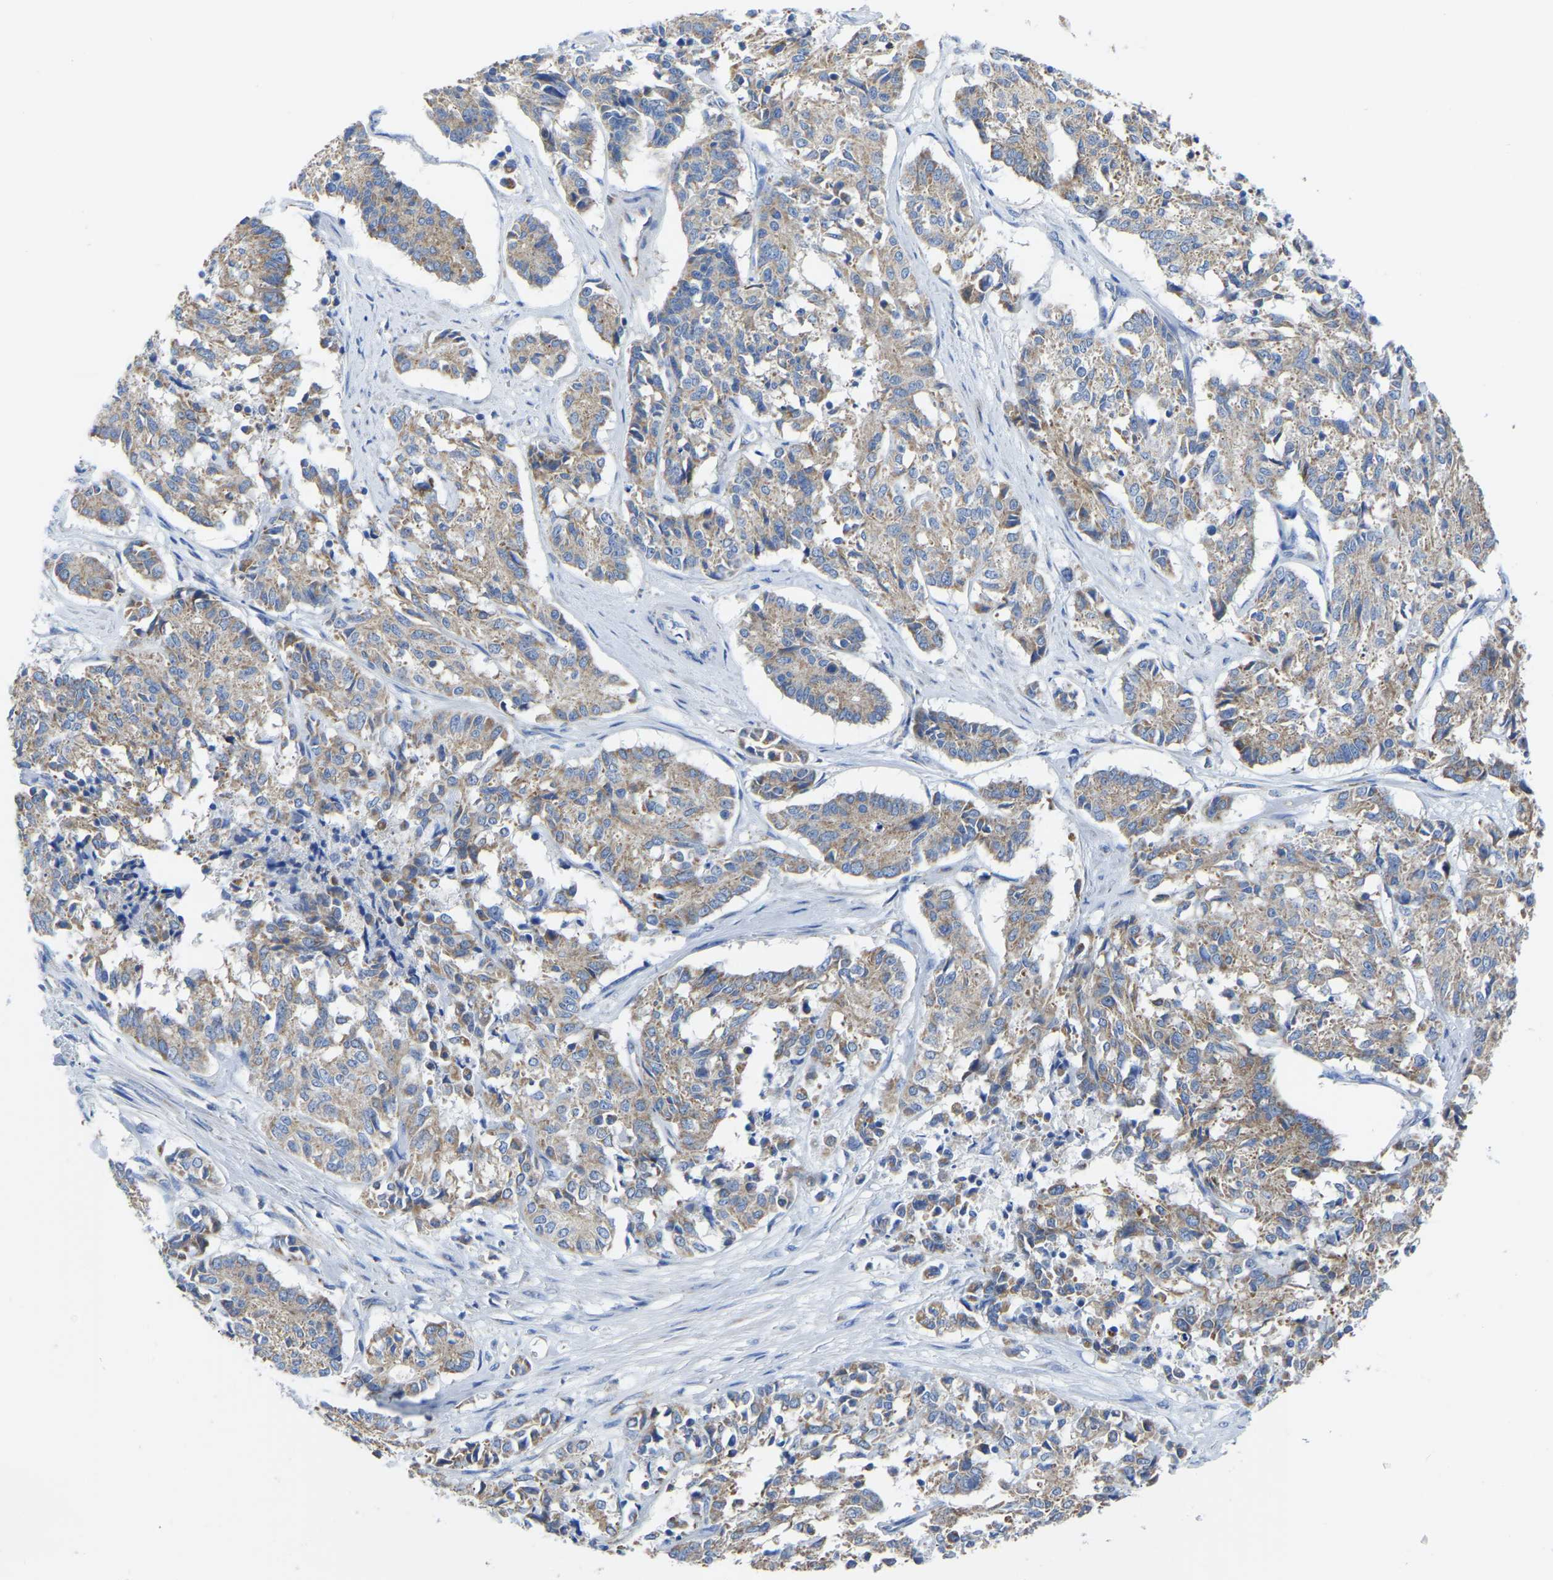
{"staining": {"intensity": "weak", "quantity": ">75%", "location": "cytoplasmic/membranous"}, "tissue": "cervical cancer", "cell_type": "Tumor cells", "image_type": "cancer", "snomed": [{"axis": "morphology", "description": "Squamous cell carcinoma, NOS"}, {"axis": "topography", "description": "Cervix"}], "caption": "Cervical squamous cell carcinoma tissue demonstrates weak cytoplasmic/membranous positivity in about >75% of tumor cells, visualized by immunohistochemistry.", "gene": "ETFA", "patient": {"sex": "female", "age": 35}}